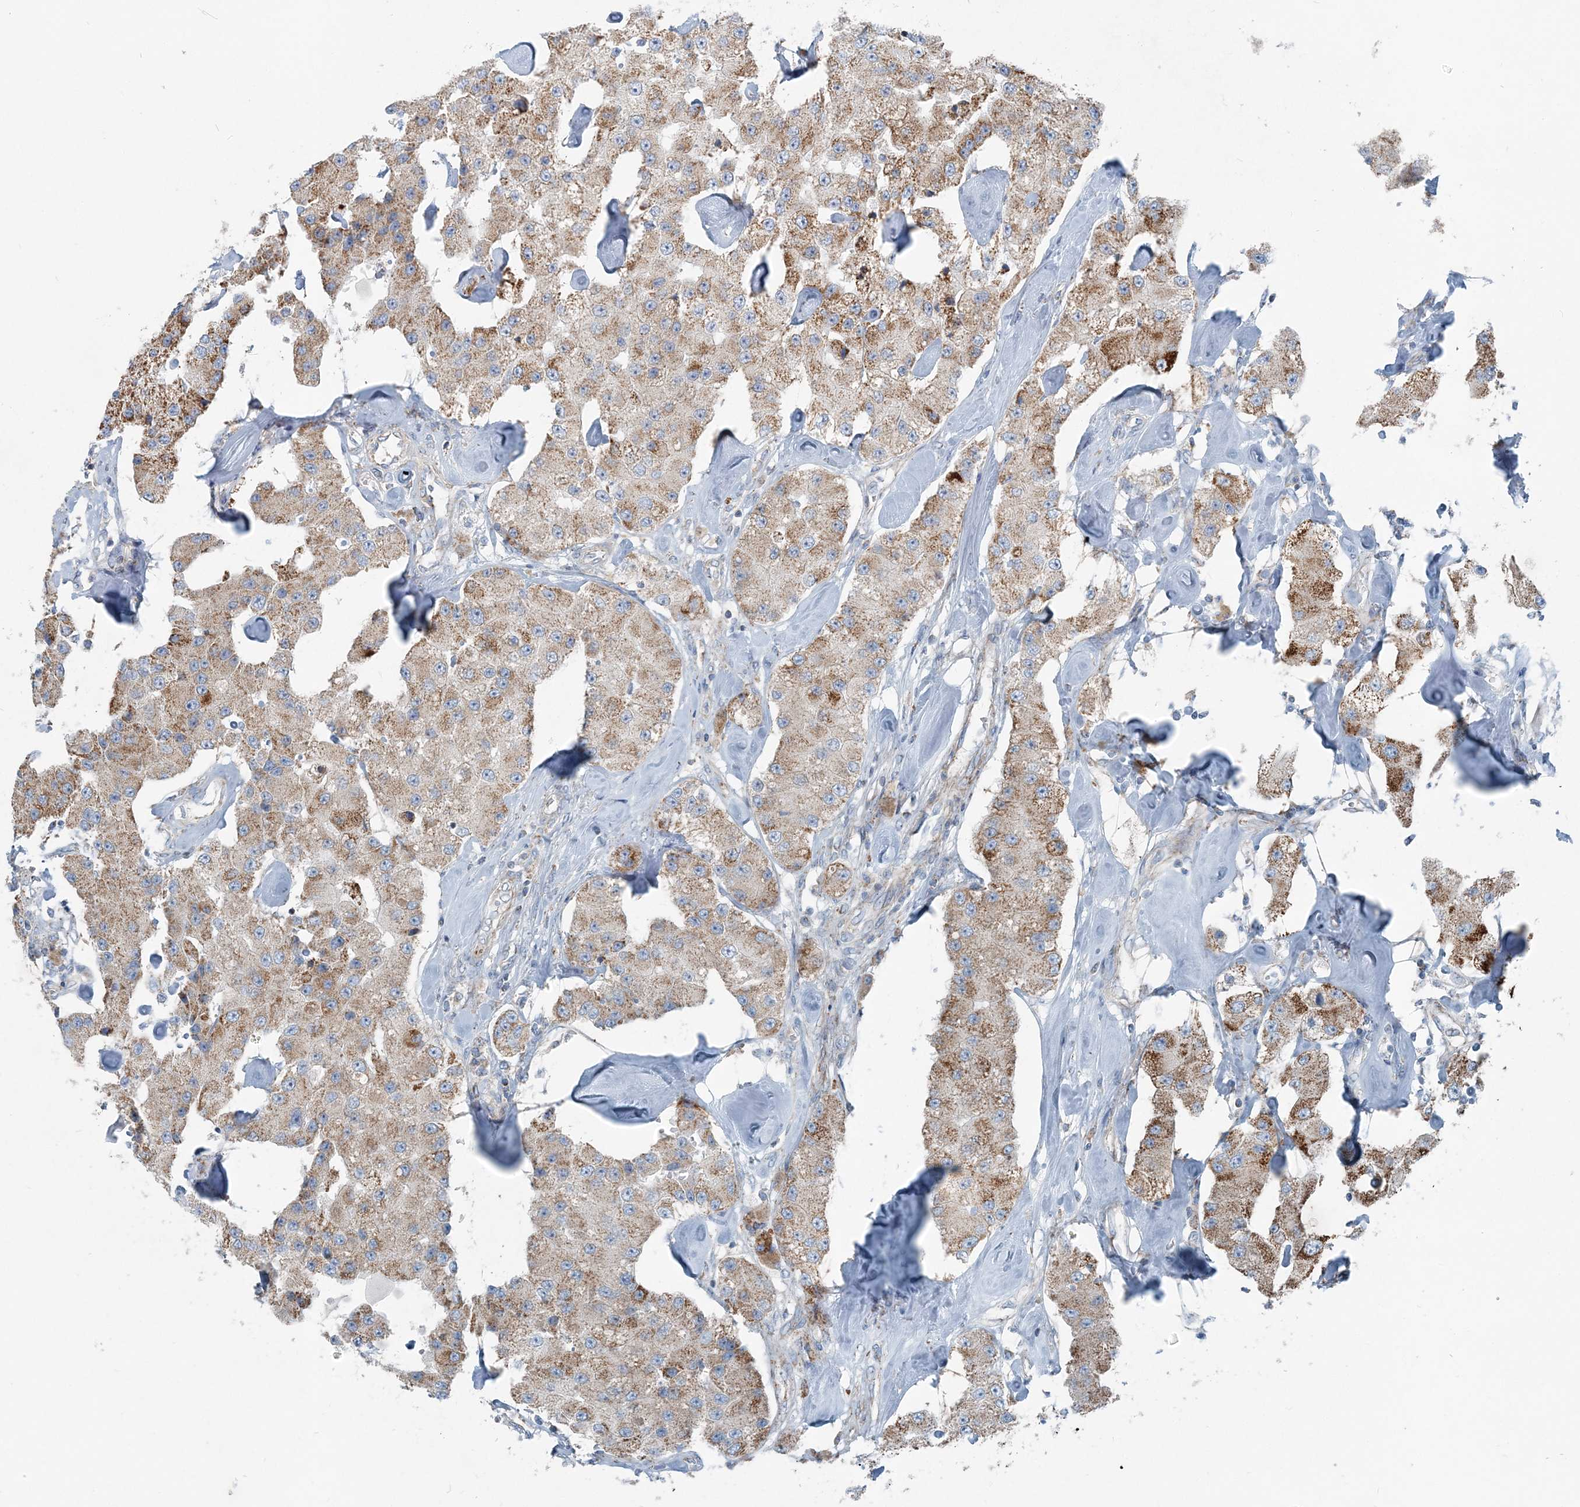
{"staining": {"intensity": "moderate", "quantity": ">75%", "location": "cytoplasmic/membranous"}, "tissue": "carcinoid", "cell_type": "Tumor cells", "image_type": "cancer", "snomed": [{"axis": "morphology", "description": "Carcinoid, malignant, NOS"}, {"axis": "topography", "description": "Pancreas"}], "caption": "Human malignant carcinoid stained with a brown dye reveals moderate cytoplasmic/membranous positive positivity in about >75% of tumor cells.", "gene": "INTU", "patient": {"sex": "male", "age": 41}}